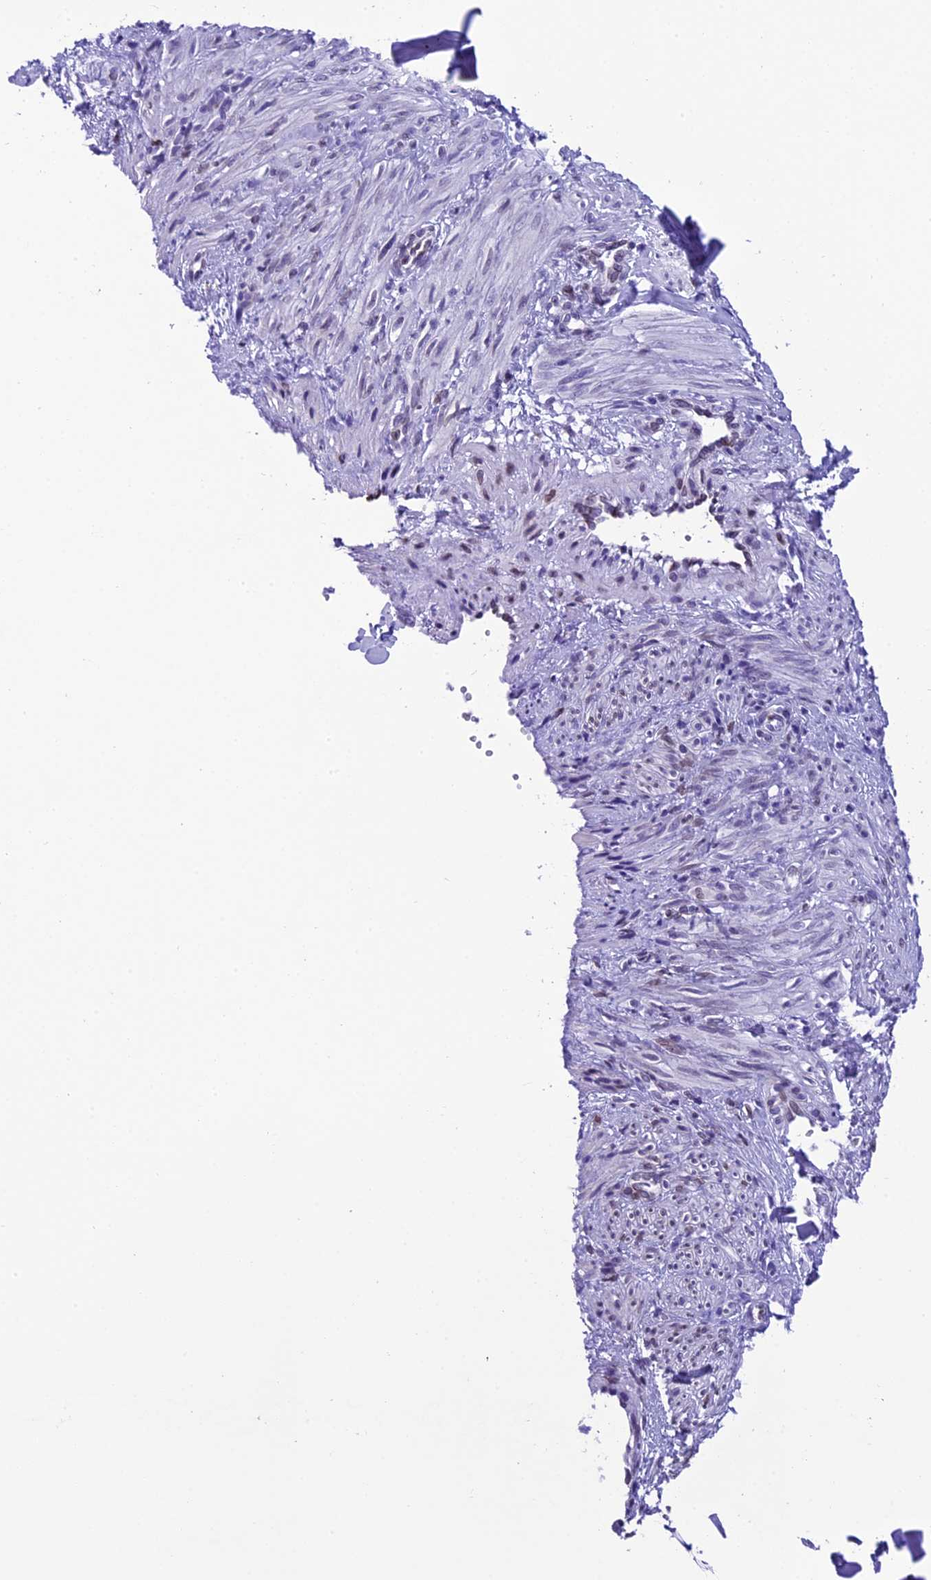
{"staining": {"intensity": "weak", "quantity": "<25%", "location": "nuclear"}, "tissue": "smooth muscle", "cell_type": "Smooth muscle cells", "image_type": "normal", "snomed": [{"axis": "morphology", "description": "Normal tissue, NOS"}, {"axis": "topography", "description": "Endometrium"}], "caption": "Image shows no protein positivity in smooth muscle cells of benign smooth muscle.", "gene": "METTL25", "patient": {"sex": "female", "age": 33}}